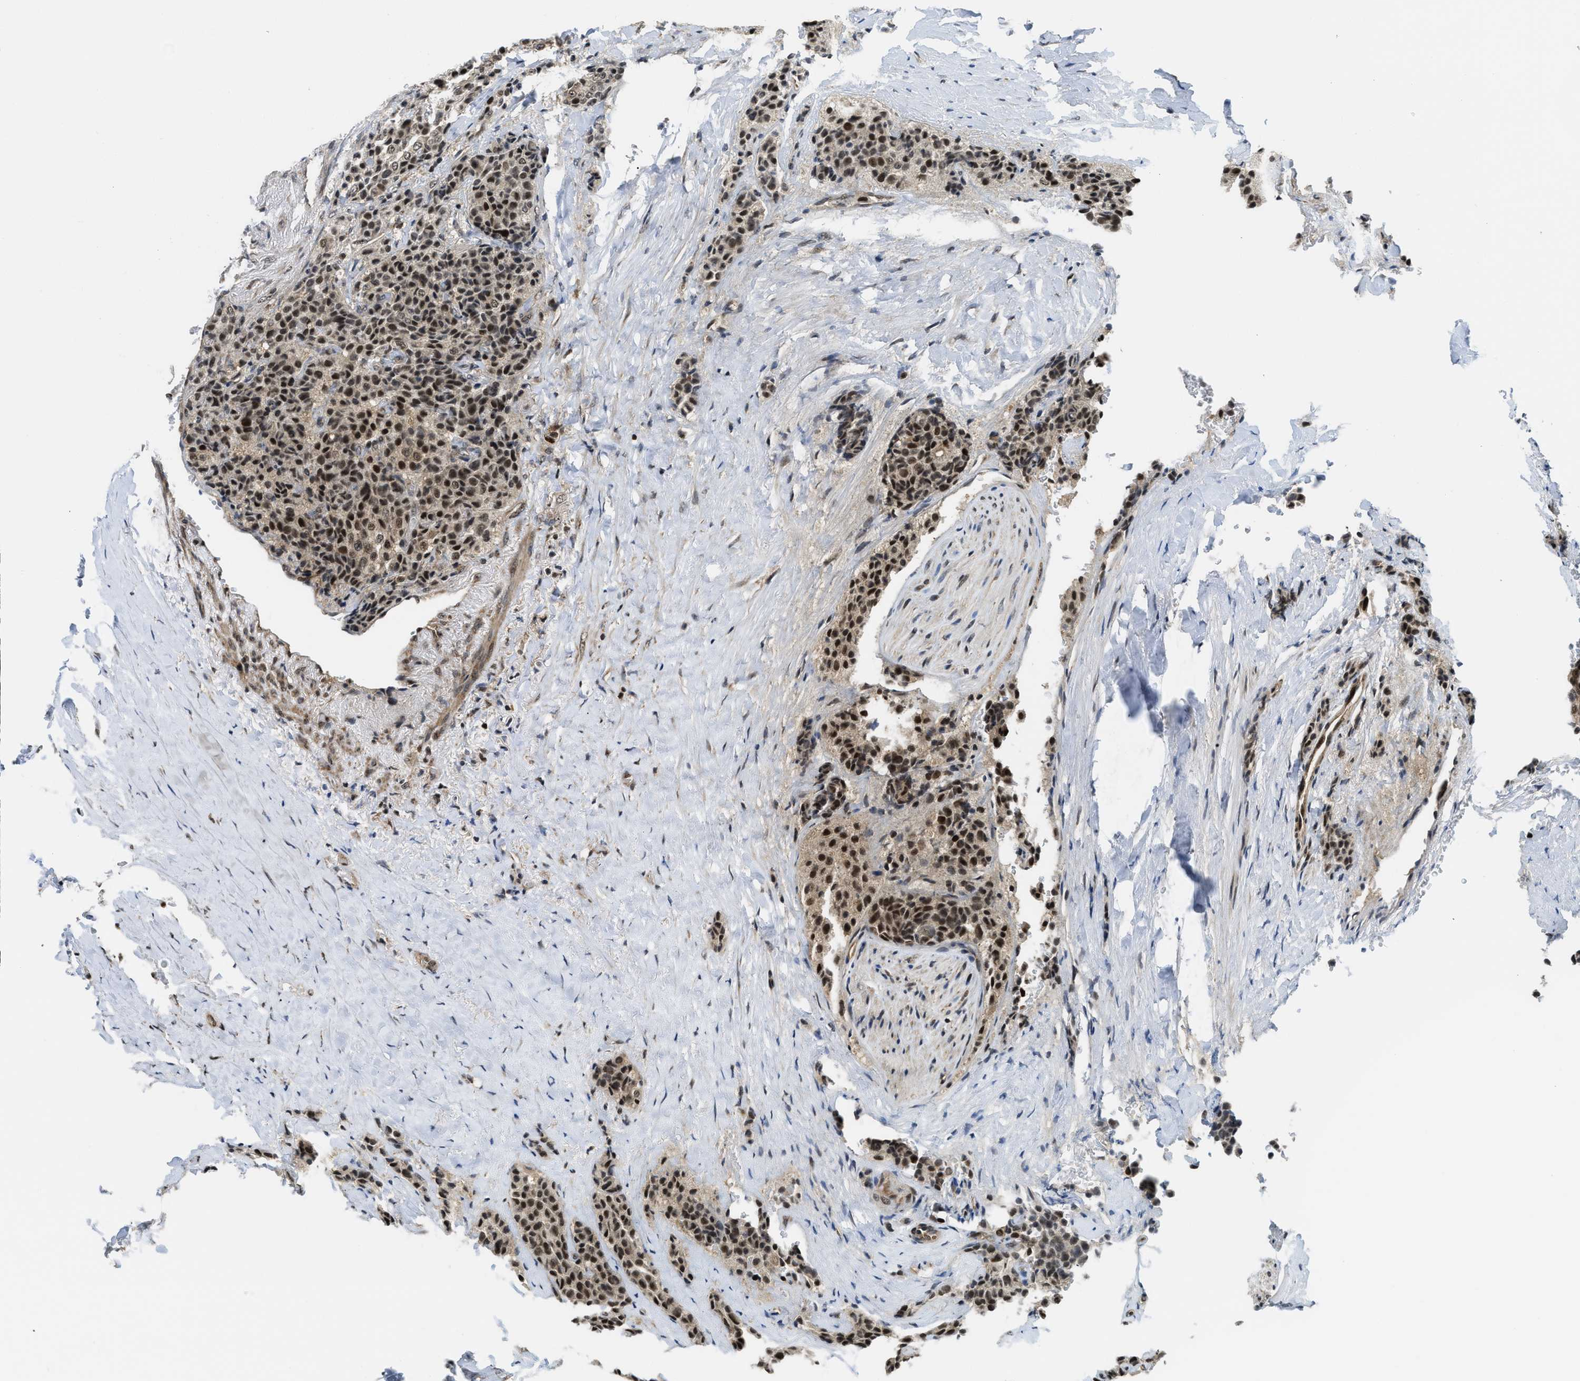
{"staining": {"intensity": "strong", "quantity": ">75%", "location": "nuclear"}, "tissue": "carcinoid", "cell_type": "Tumor cells", "image_type": "cancer", "snomed": [{"axis": "morphology", "description": "Carcinoid, malignant, NOS"}, {"axis": "topography", "description": "Colon"}], "caption": "This micrograph demonstrates IHC staining of carcinoid, with high strong nuclear staining in approximately >75% of tumor cells.", "gene": "TACC1", "patient": {"sex": "female", "age": 61}}